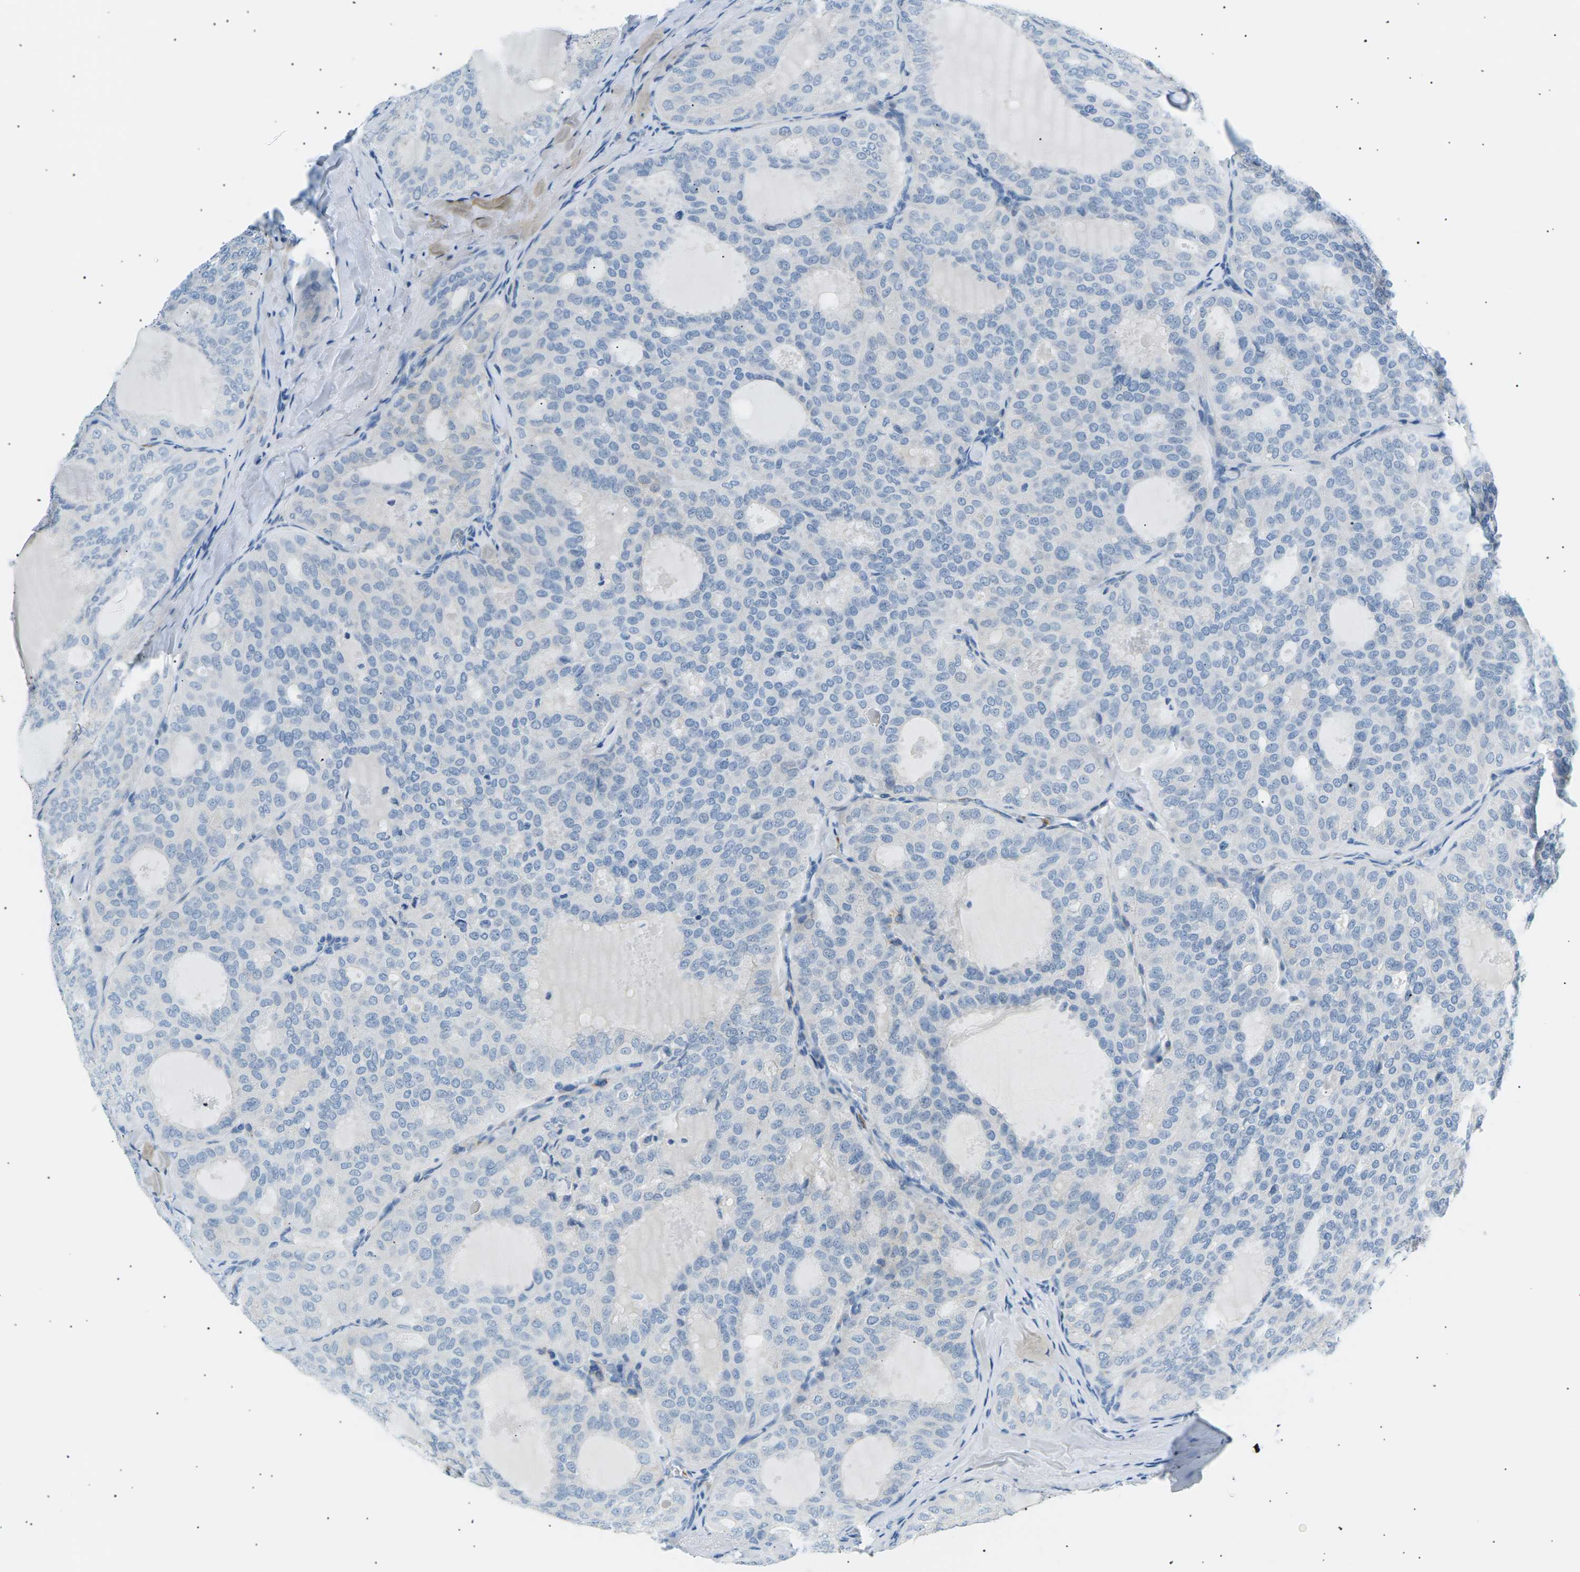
{"staining": {"intensity": "negative", "quantity": "none", "location": "none"}, "tissue": "thyroid cancer", "cell_type": "Tumor cells", "image_type": "cancer", "snomed": [{"axis": "morphology", "description": "Follicular adenoma carcinoma, NOS"}, {"axis": "topography", "description": "Thyroid gland"}], "caption": "This is an IHC image of human thyroid cancer (follicular adenoma carcinoma). There is no expression in tumor cells.", "gene": "SEPTIN5", "patient": {"sex": "male", "age": 75}}